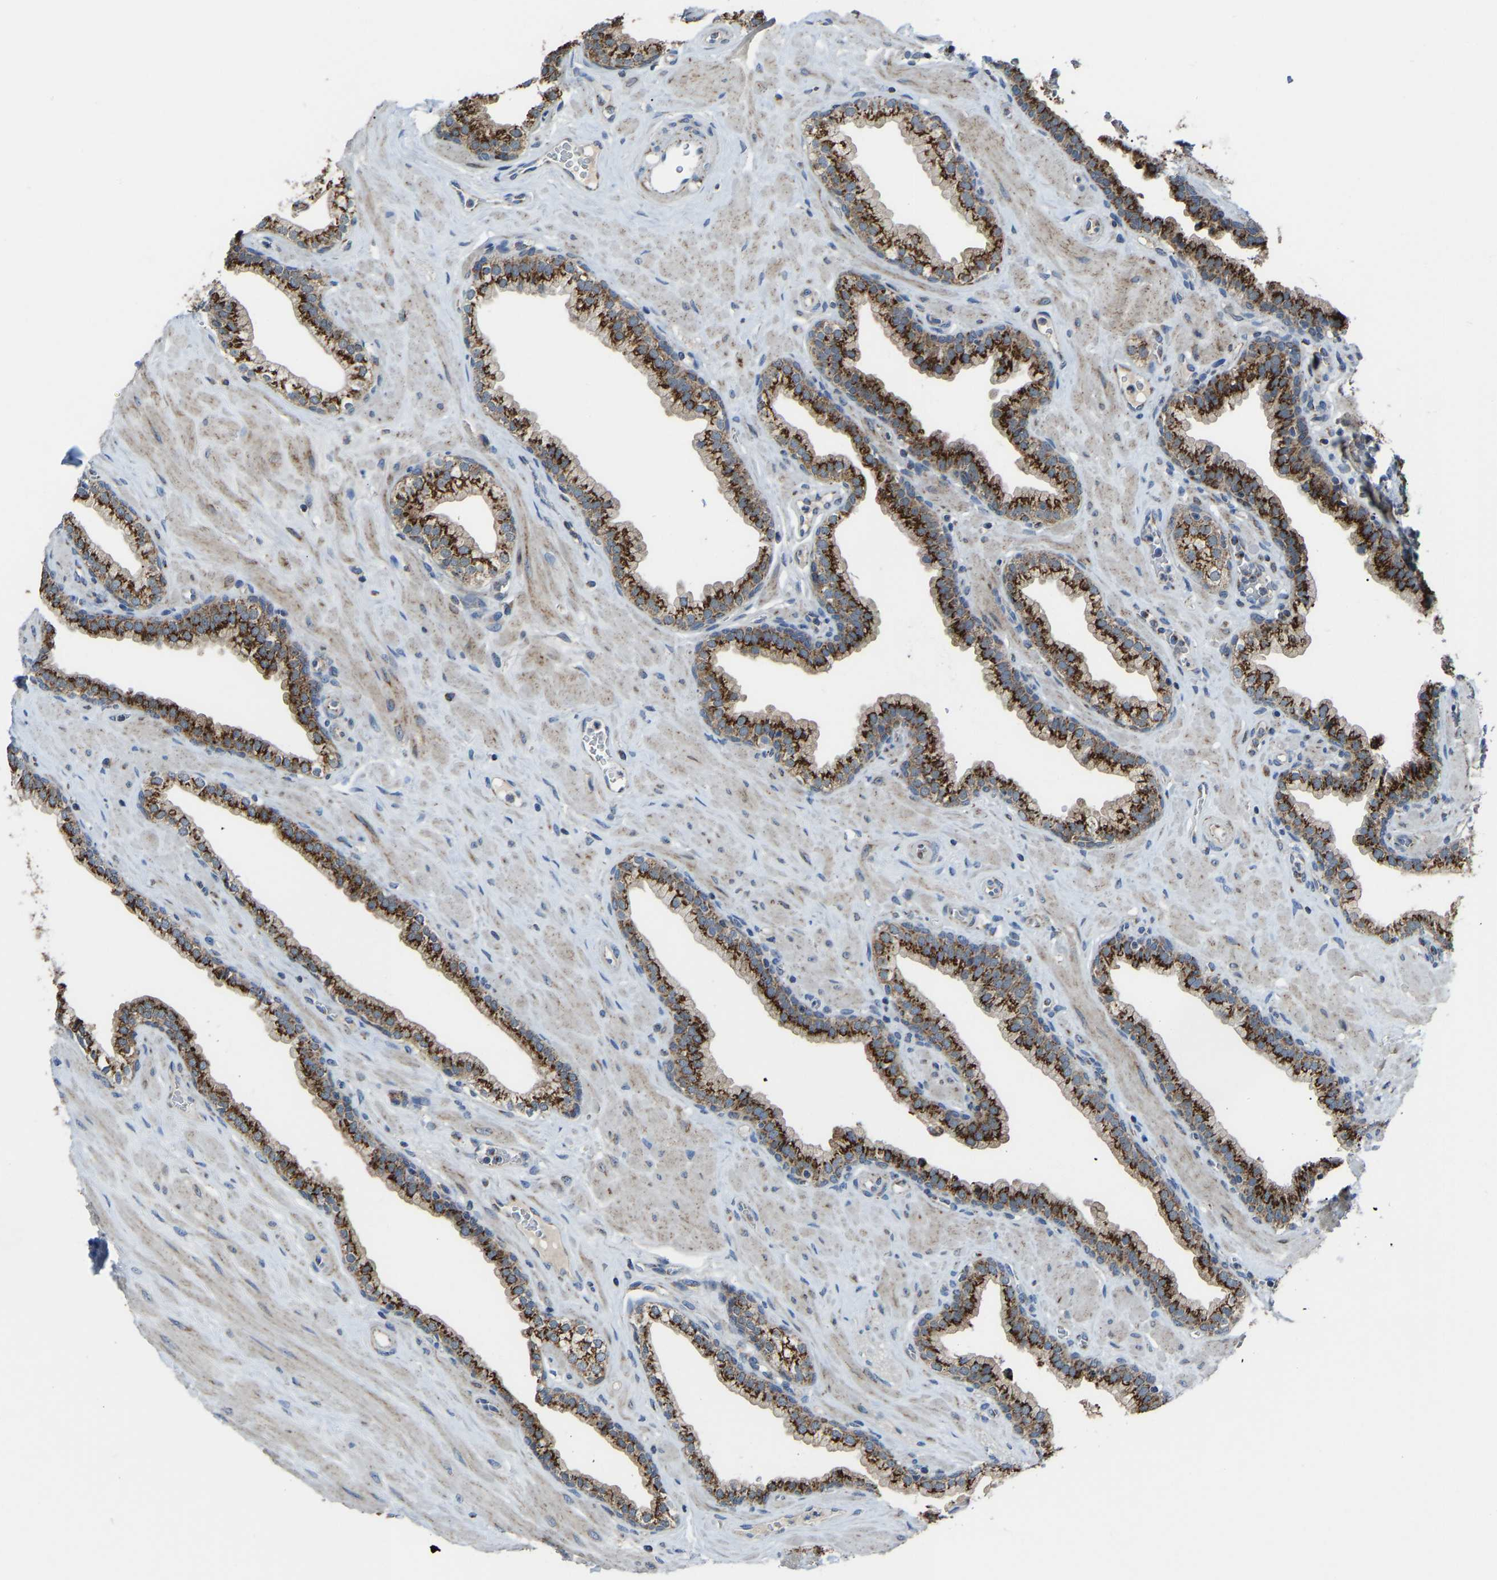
{"staining": {"intensity": "strong", "quantity": ">75%", "location": "cytoplasmic/membranous"}, "tissue": "prostate", "cell_type": "Glandular cells", "image_type": "normal", "snomed": [{"axis": "morphology", "description": "Normal tissue, NOS"}, {"axis": "morphology", "description": "Urothelial carcinoma, Low grade"}, {"axis": "topography", "description": "Urinary bladder"}, {"axis": "topography", "description": "Prostate"}], "caption": "Prostate stained for a protein (brown) exhibits strong cytoplasmic/membranous positive expression in approximately >75% of glandular cells.", "gene": "CANT1", "patient": {"sex": "male", "age": 60}}